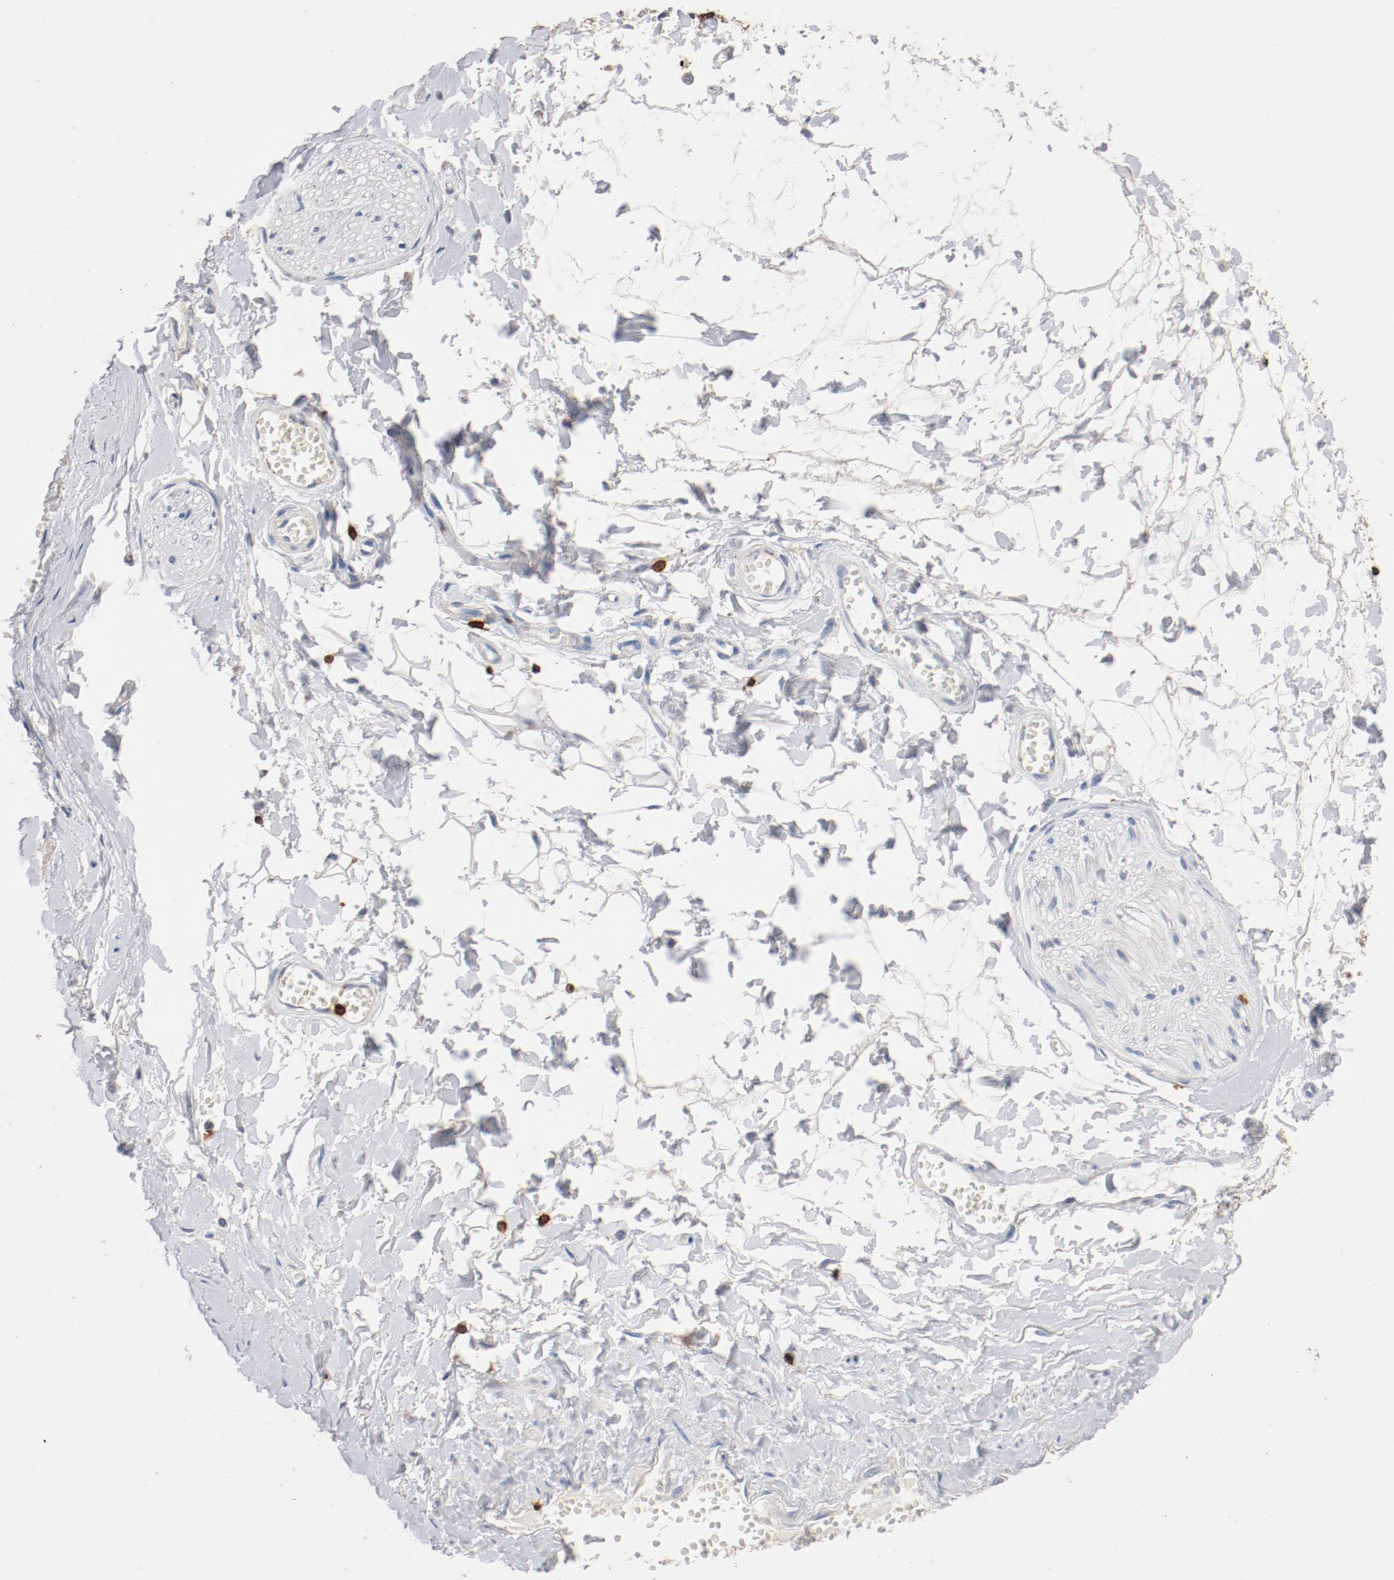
{"staining": {"intensity": "negative", "quantity": "none", "location": "none"}, "tissue": "adipose tissue", "cell_type": "Adipocytes", "image_type": "normal", "snomed": [{"axis": "morphology", "description": "Normal tissue, NOS"}, {"axis": "morphology", "description": "Inflammation, NOS"}, {"axis": "topography", "description": "Salivary gland"}, {"axis": "topography", "description": "Peripheral nerve tissue"}], "caption": "High power microscopy micrograph of an immunohistochemistry (IHC) micrograph of normal adipose tissue, revealing no significant staining in adipocytes.", "gene": "CD247", "patient": {"sex": "female", "age": 75}}